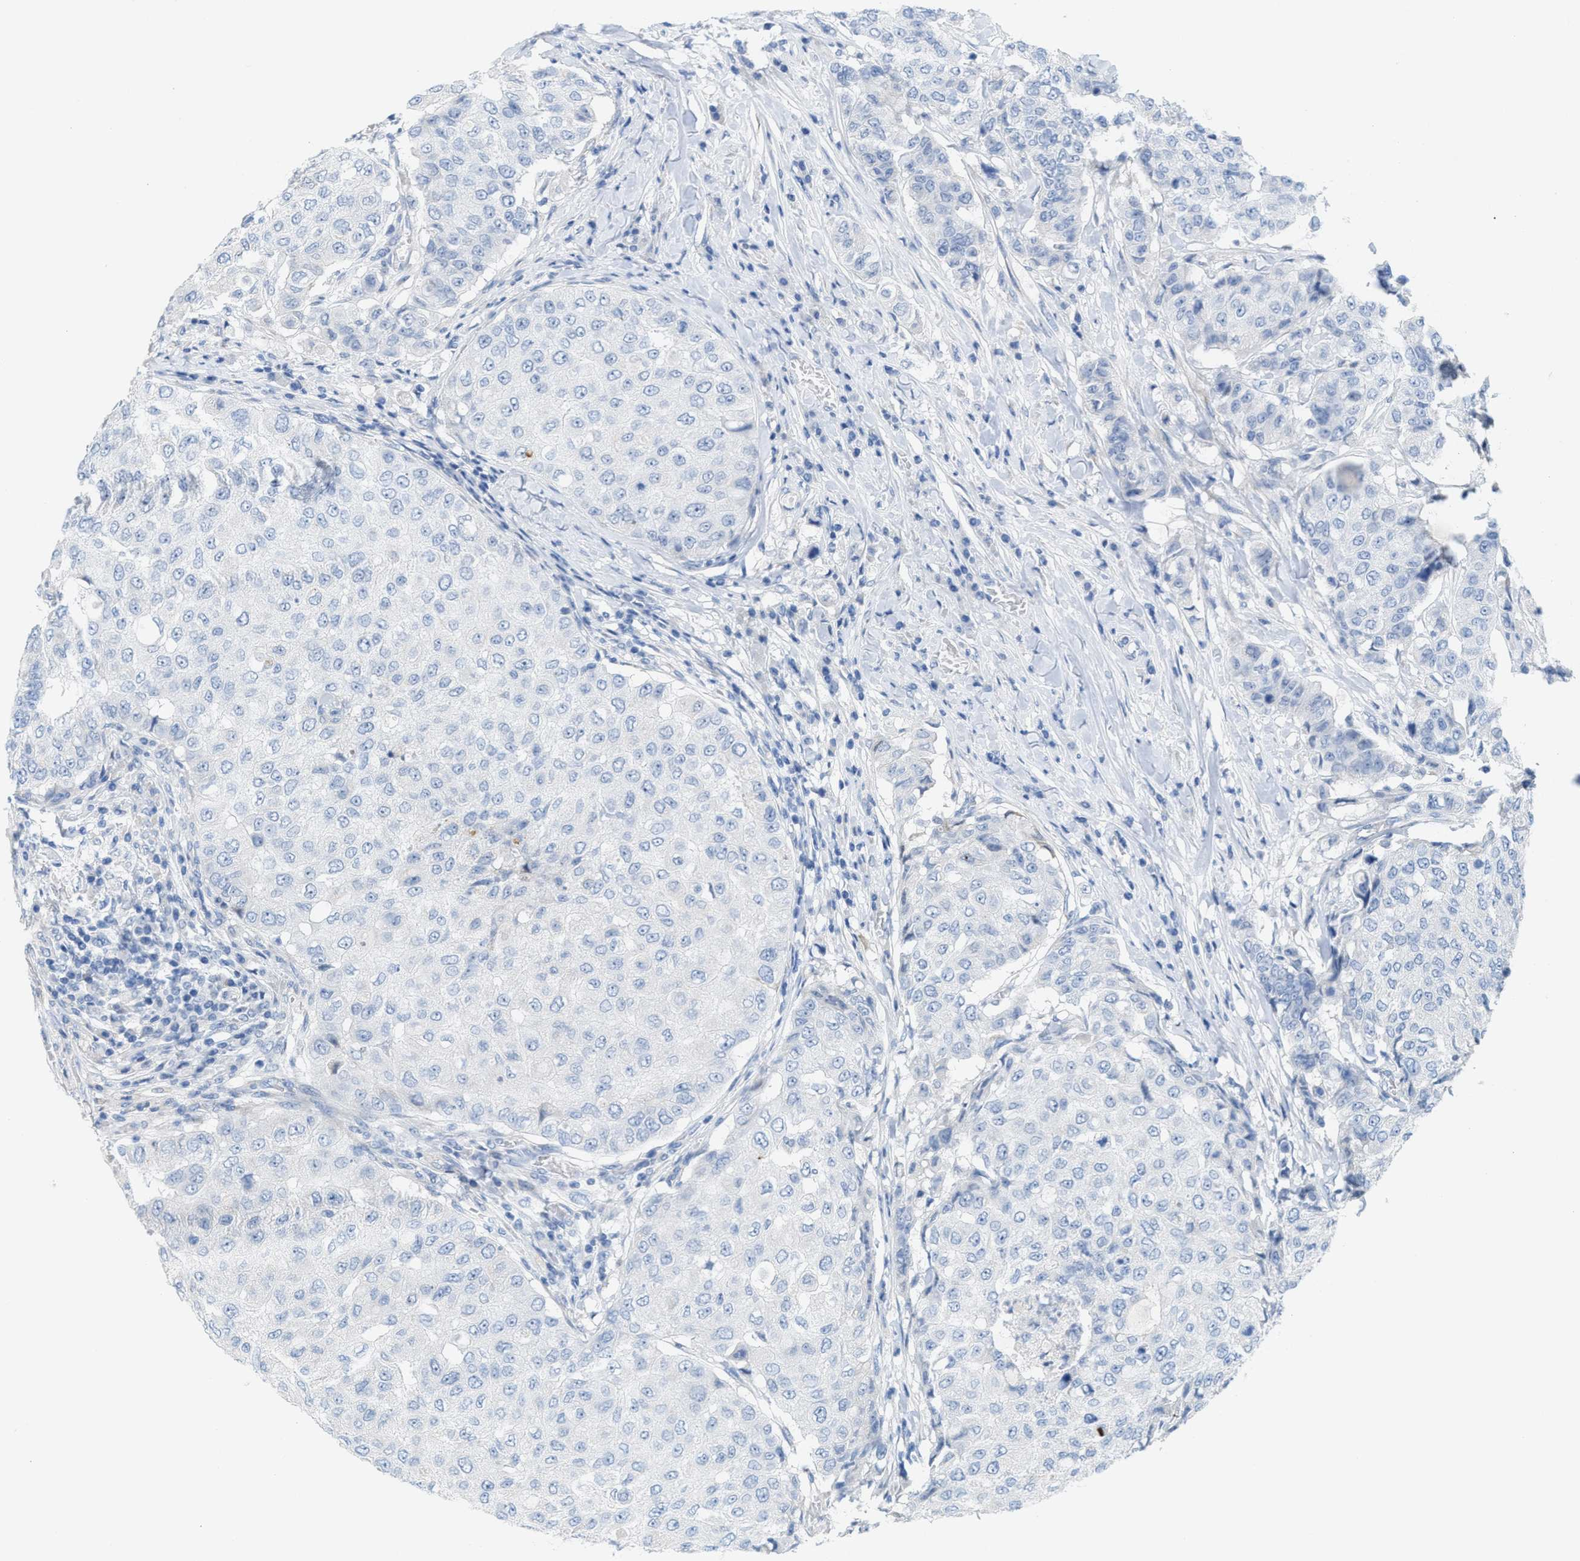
{"staining": {"intensity": "negative", "quantity": "none", "location": "none"}, "tissue": "breast cancer", "cell_type": "Tumor cells", "image_type": "cancer", "snomed": [{"axis": "morphology", "description": "Duct carcinoma"}, {"axis": "topography", "description": "Breast"}], "caption": "Tumor cells show no significant protein positivity in breast cancer (infiltrating ductal carcinoma).", "gene": "CPA2", "patient": {"sex": "female", "age": 27}}